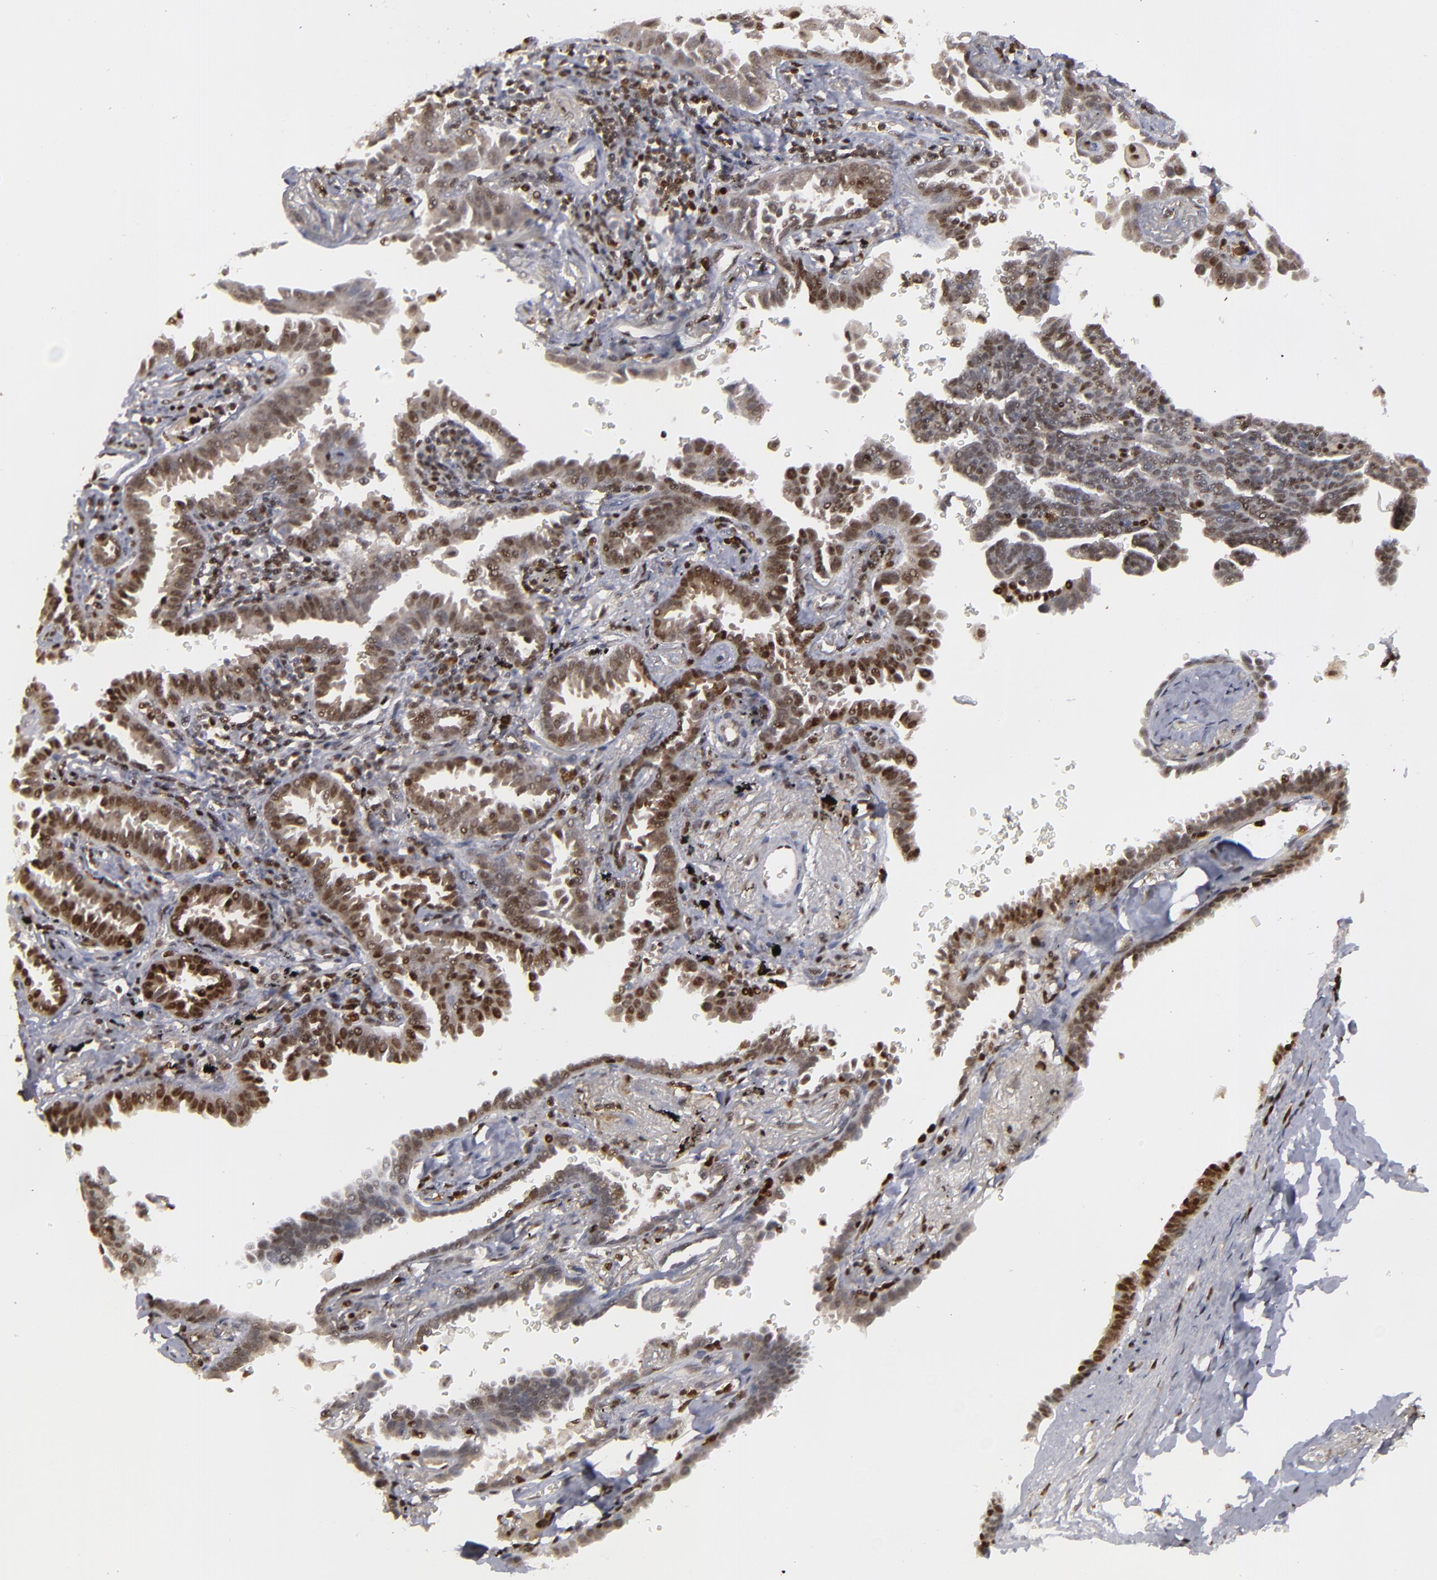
{"staining": {"intensity": "moderate", "quantity": "25%-75%", "location": "cytoplasmic/membranous,nuclear"}, "tissue": "lung cancer", "cell_type": "Tumor cells", "image_type": "cancer", "snomed": [{"axis": "morphology", "description": "Adenocarcinoma, NOS"}, {"axis": "topography", "description": "Lung"}], "caption": "This is a photomicrograph of immunohistochemistry staining of lung cancer, which shows moderate staining in the cytoplasmic/membranous and nuclear of tumor cells.", "gene": "GSR", "patient": {"sex": "female", "age": 64}}